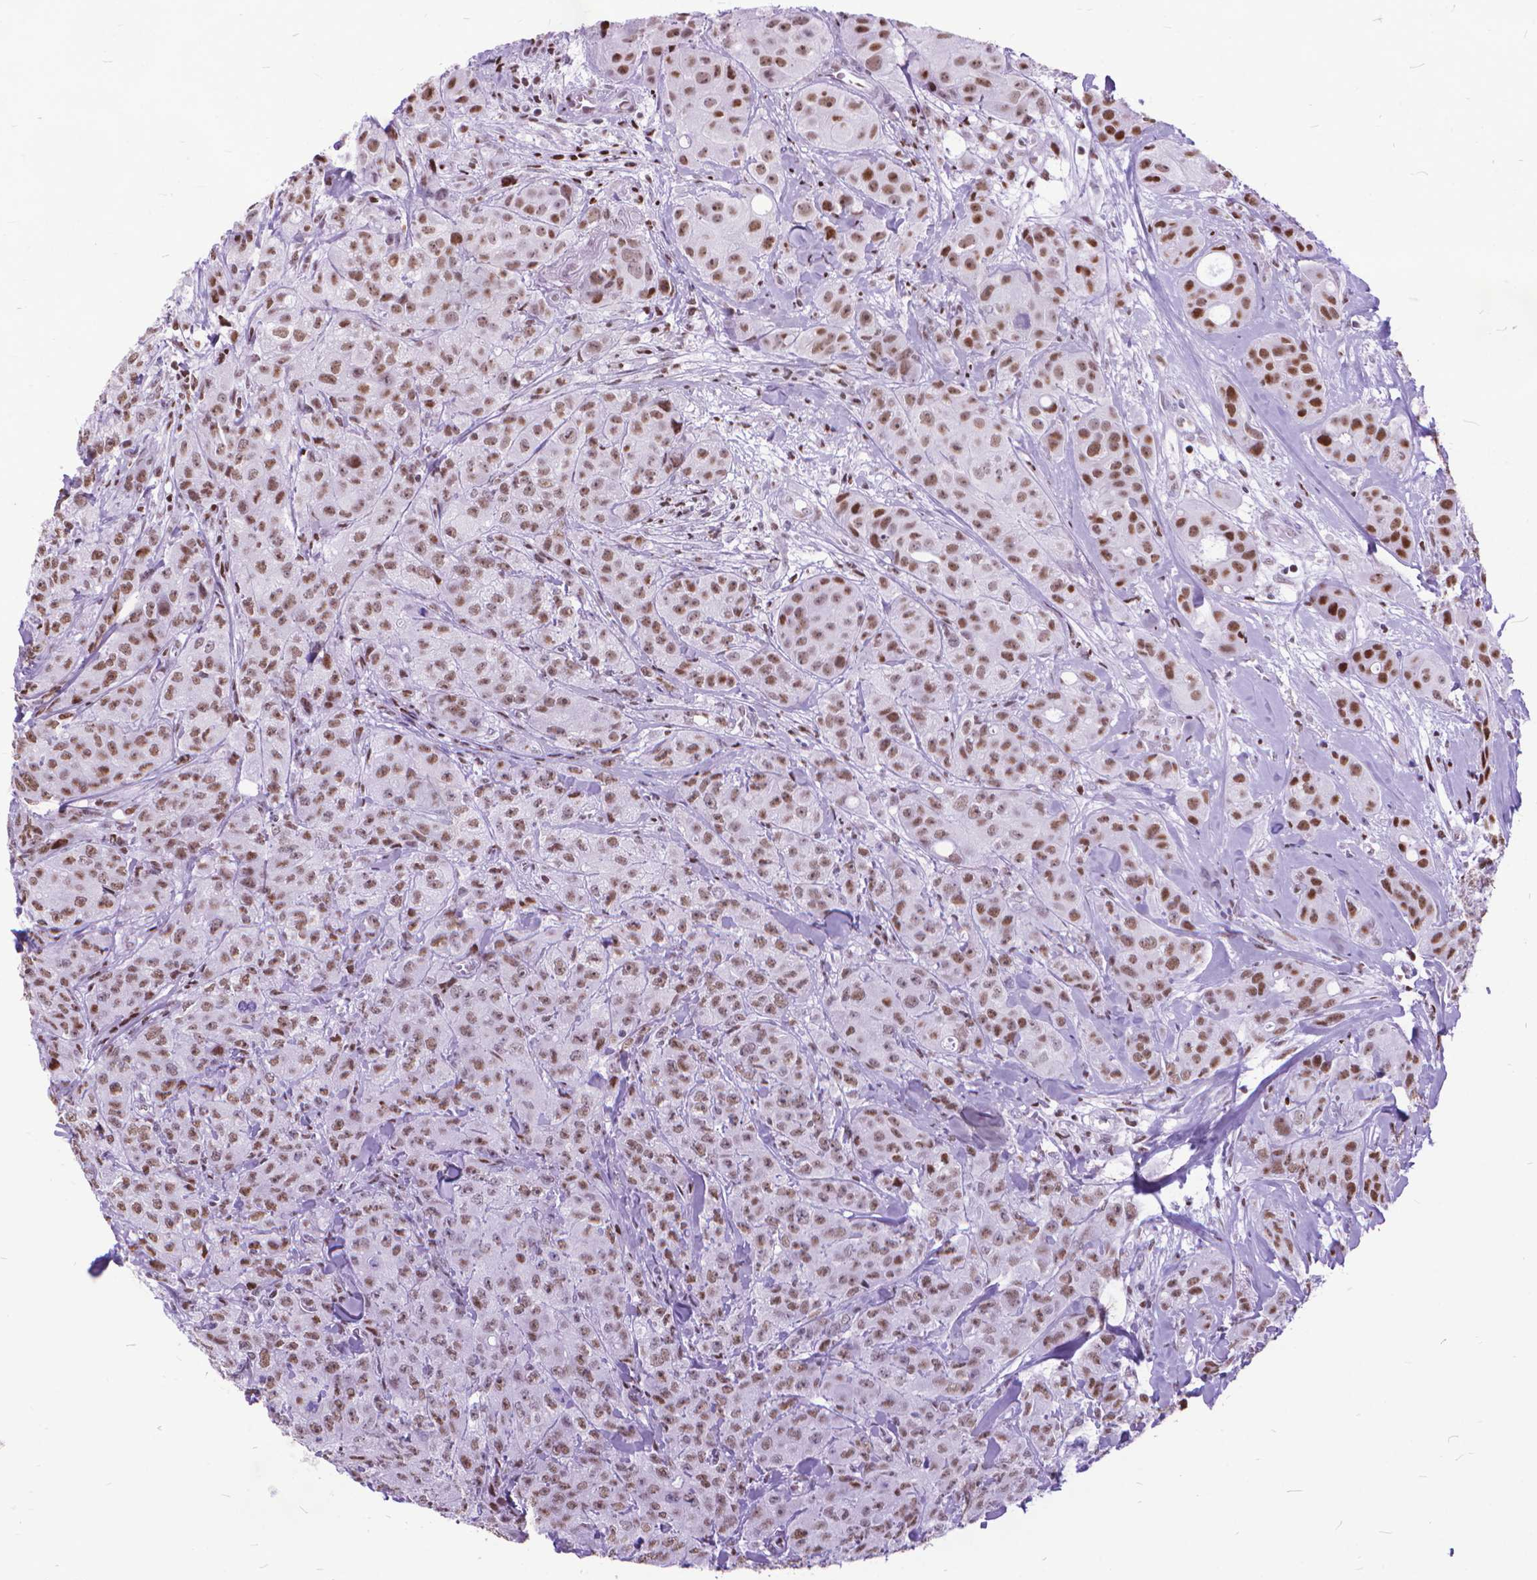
{"staining": {"intensity": "moderate", "quantity": ">75%", "location": "nuclear"}, "tissue": "breast cancer", "cell_type": "Tumor cells", "image_type": "cancer", "snomed": [{"axis": "morphology", "description": "Duct carcinoma"}, {"axis": "topography", "description": "Breast"}], "caption": "About >75% of tumor cells in human intraductal carcinoma (breast) exhibit moderate nuclear protein expression as visualized by brown immunohistochemical staining.", "gene": "POLE4", "patient": {"sex": "female", "age": 43}}